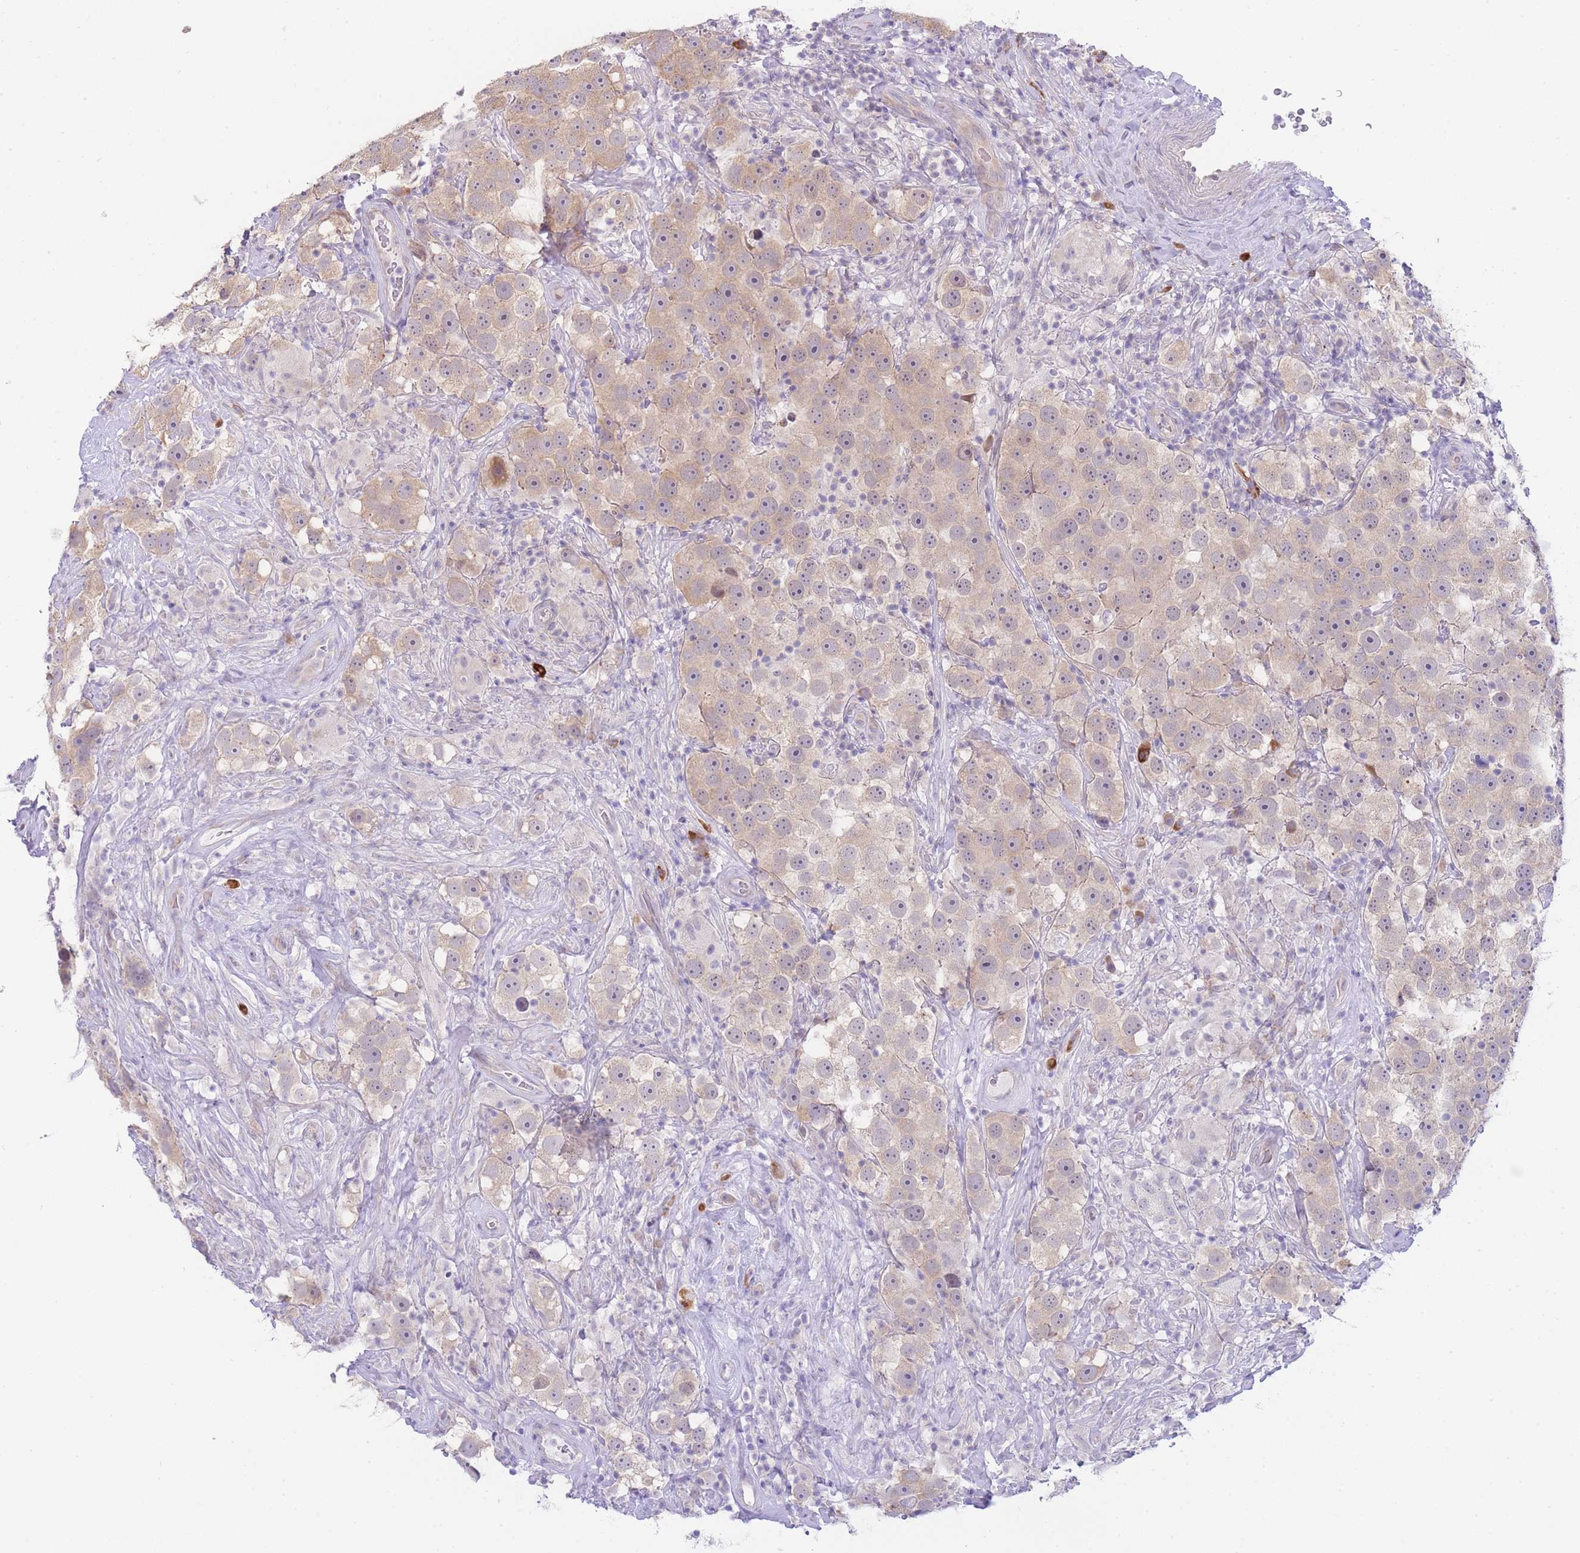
{"staining": {"intensity": "weak", "quantity": ">75%", "location": "cytoplasmic/membranous"}, "tissue": "testis cancer", "cell_type": "Tumor cells", "image_type": "cancer", "snomed": [{"axis": "morphology", "description": "Seminoma, NOS"}, {"axis": "topography", "description": "Testis"}], "caption": "Immunohistochemistry of human testis seminoma reveals low levels of weak cytoplasmic/membranous staining in about >75% of tumor cells. The staining is performed using DAB (3,3'-diaminobenzidine) brown chromogen to label protein expression. The nuclei are counter-stained blue using hematoxylin.", "gene": "ZNF510", "patient": {"sex": "male", "age": 49}}